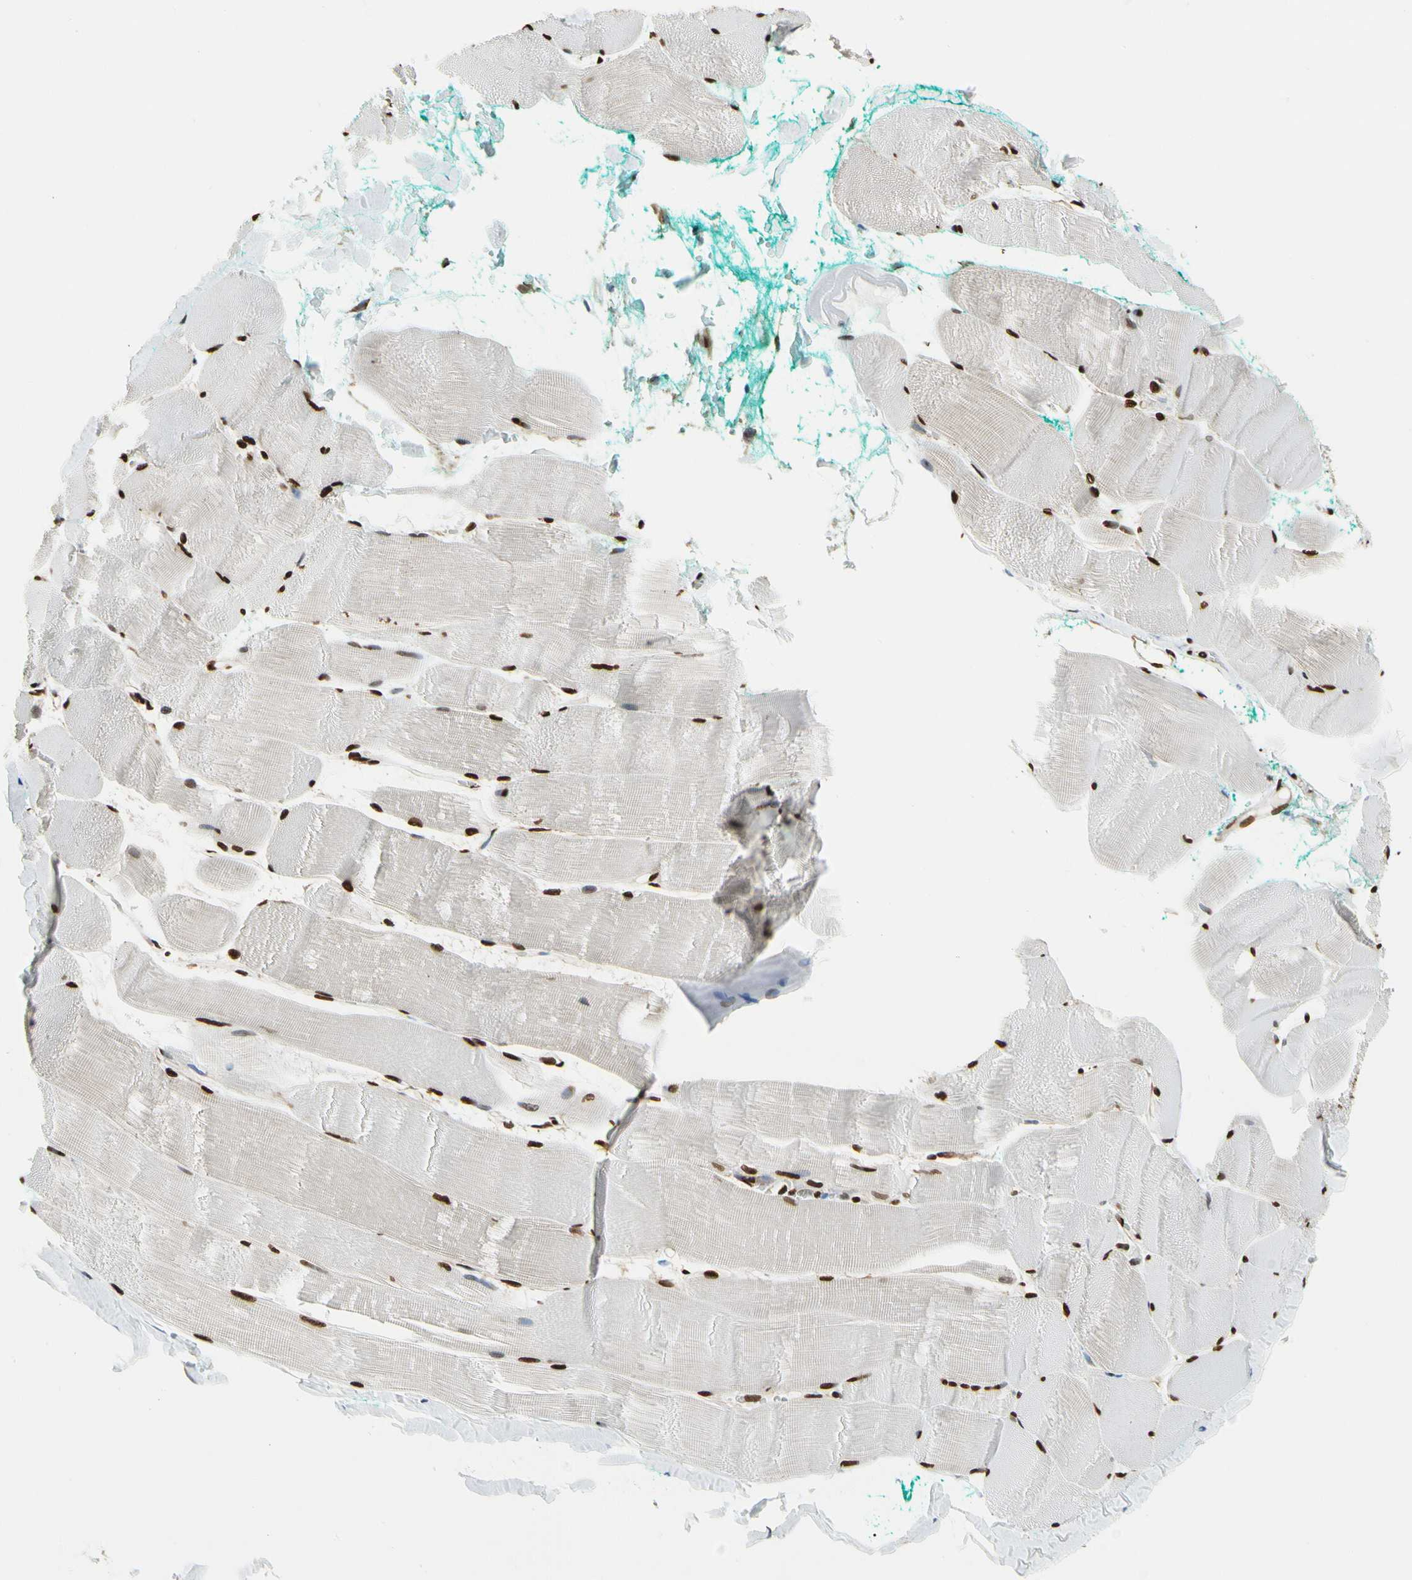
{"staining": {"intensity": "strong", "quantity": ">75%", "location": "nuclear"}, "tissue": "skeletal muscle", "cell_type": "Myocytes", "image_type": "normal", "snomed": [{"axis": "morphology", "description": "Normal tissue, NOS"}, {"axis": "morphology", "description": "Squamous cell carcinoma, NOS"}, {"axis": "topography", "description": "Skeletal muscle"}], "caption": "This photomicrograph exhibits normal skeletal muscle stained with IHC to label a protein in brown. The nuclear of myocytes show strong positivity for the protein. Nuclei are counter-stained blue.", "gene": "HNRNPK", "patient": {"sex": "male", "age": 51}}